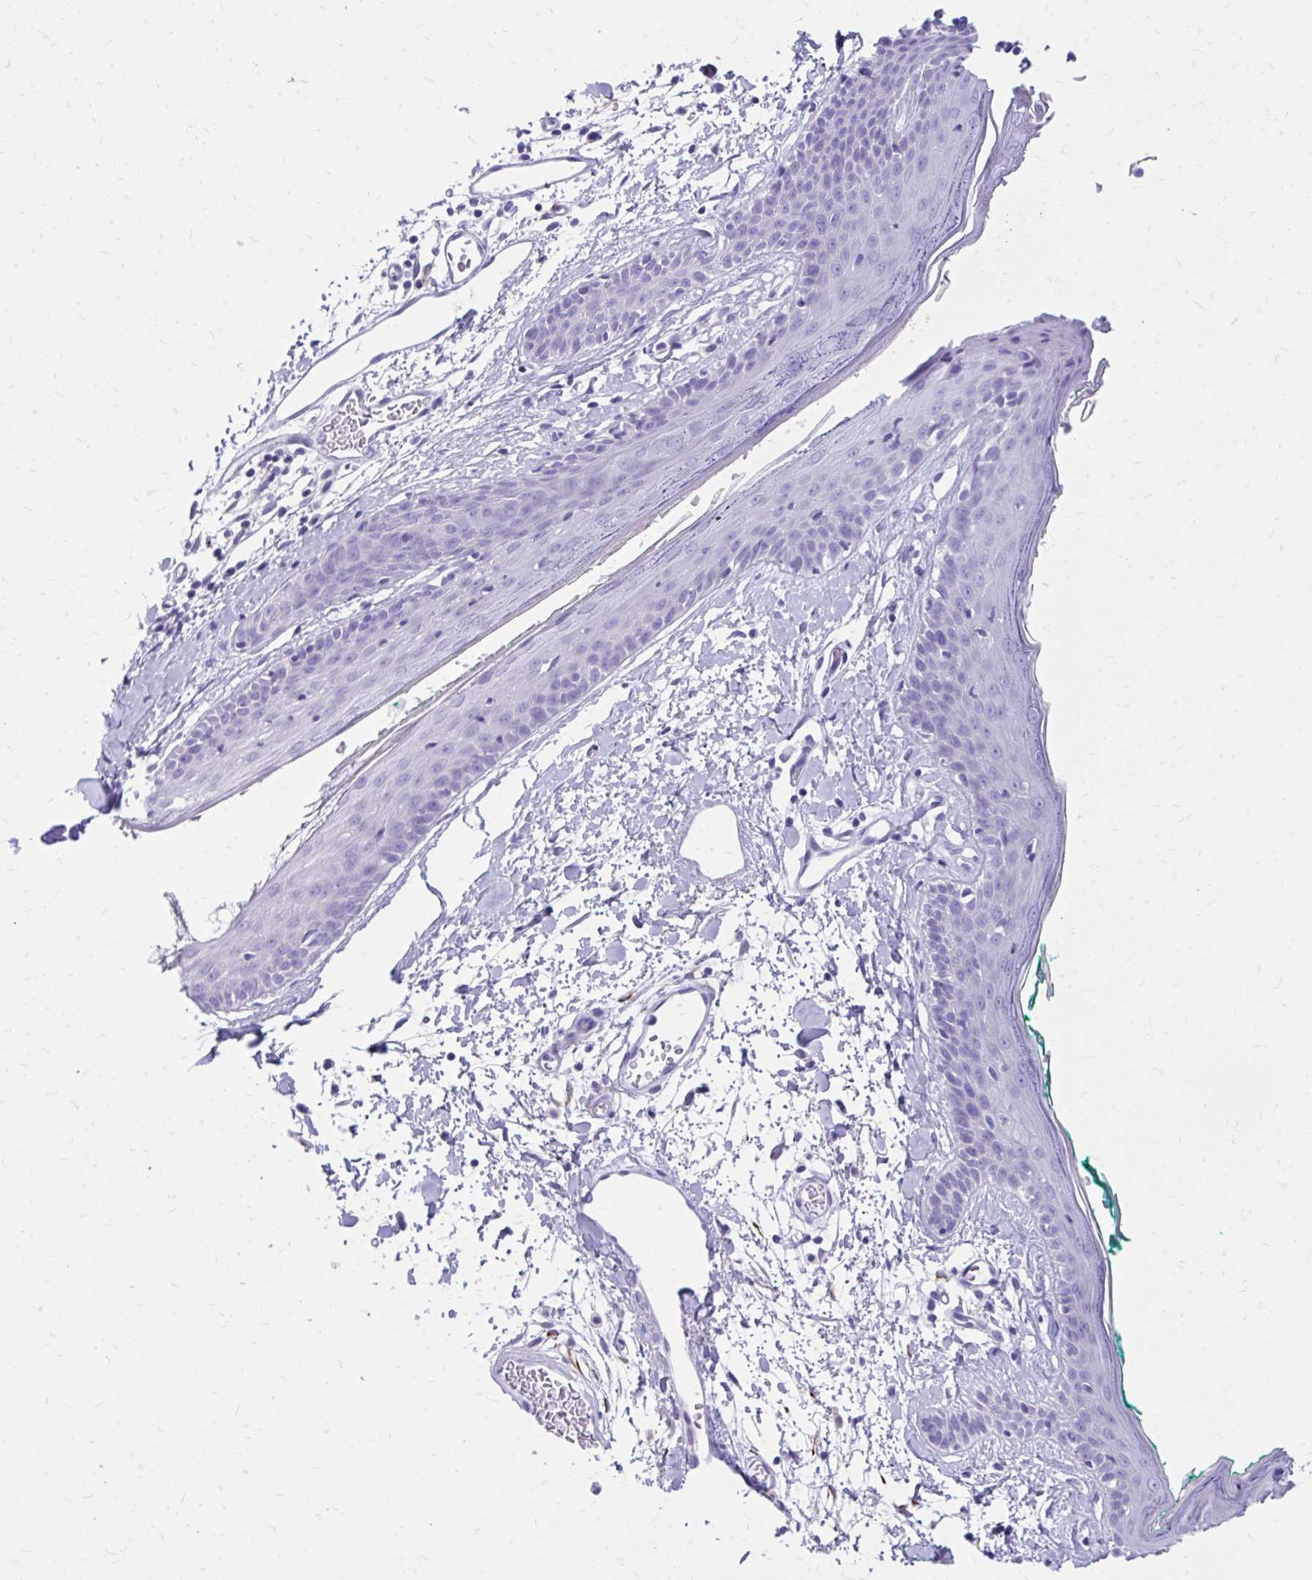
{"staining": {"intensity": "negative", "quantity": "none", "location": "none"}, "tissue": "skin", "cell_type": "Fibroblasts", "image_type": "normal", "snomed": [{"axis": "morphology", "description": "Normal tissue, NOS"}, {"axis": "topography", "description": "Skin"}], "caption": "A high-resolution micrograph shows IHC staining of normal skin, which shows no significant expression in fibroblasts.", "gene": "ZNF699", "patient": {"sex": "male", "age": 79}}